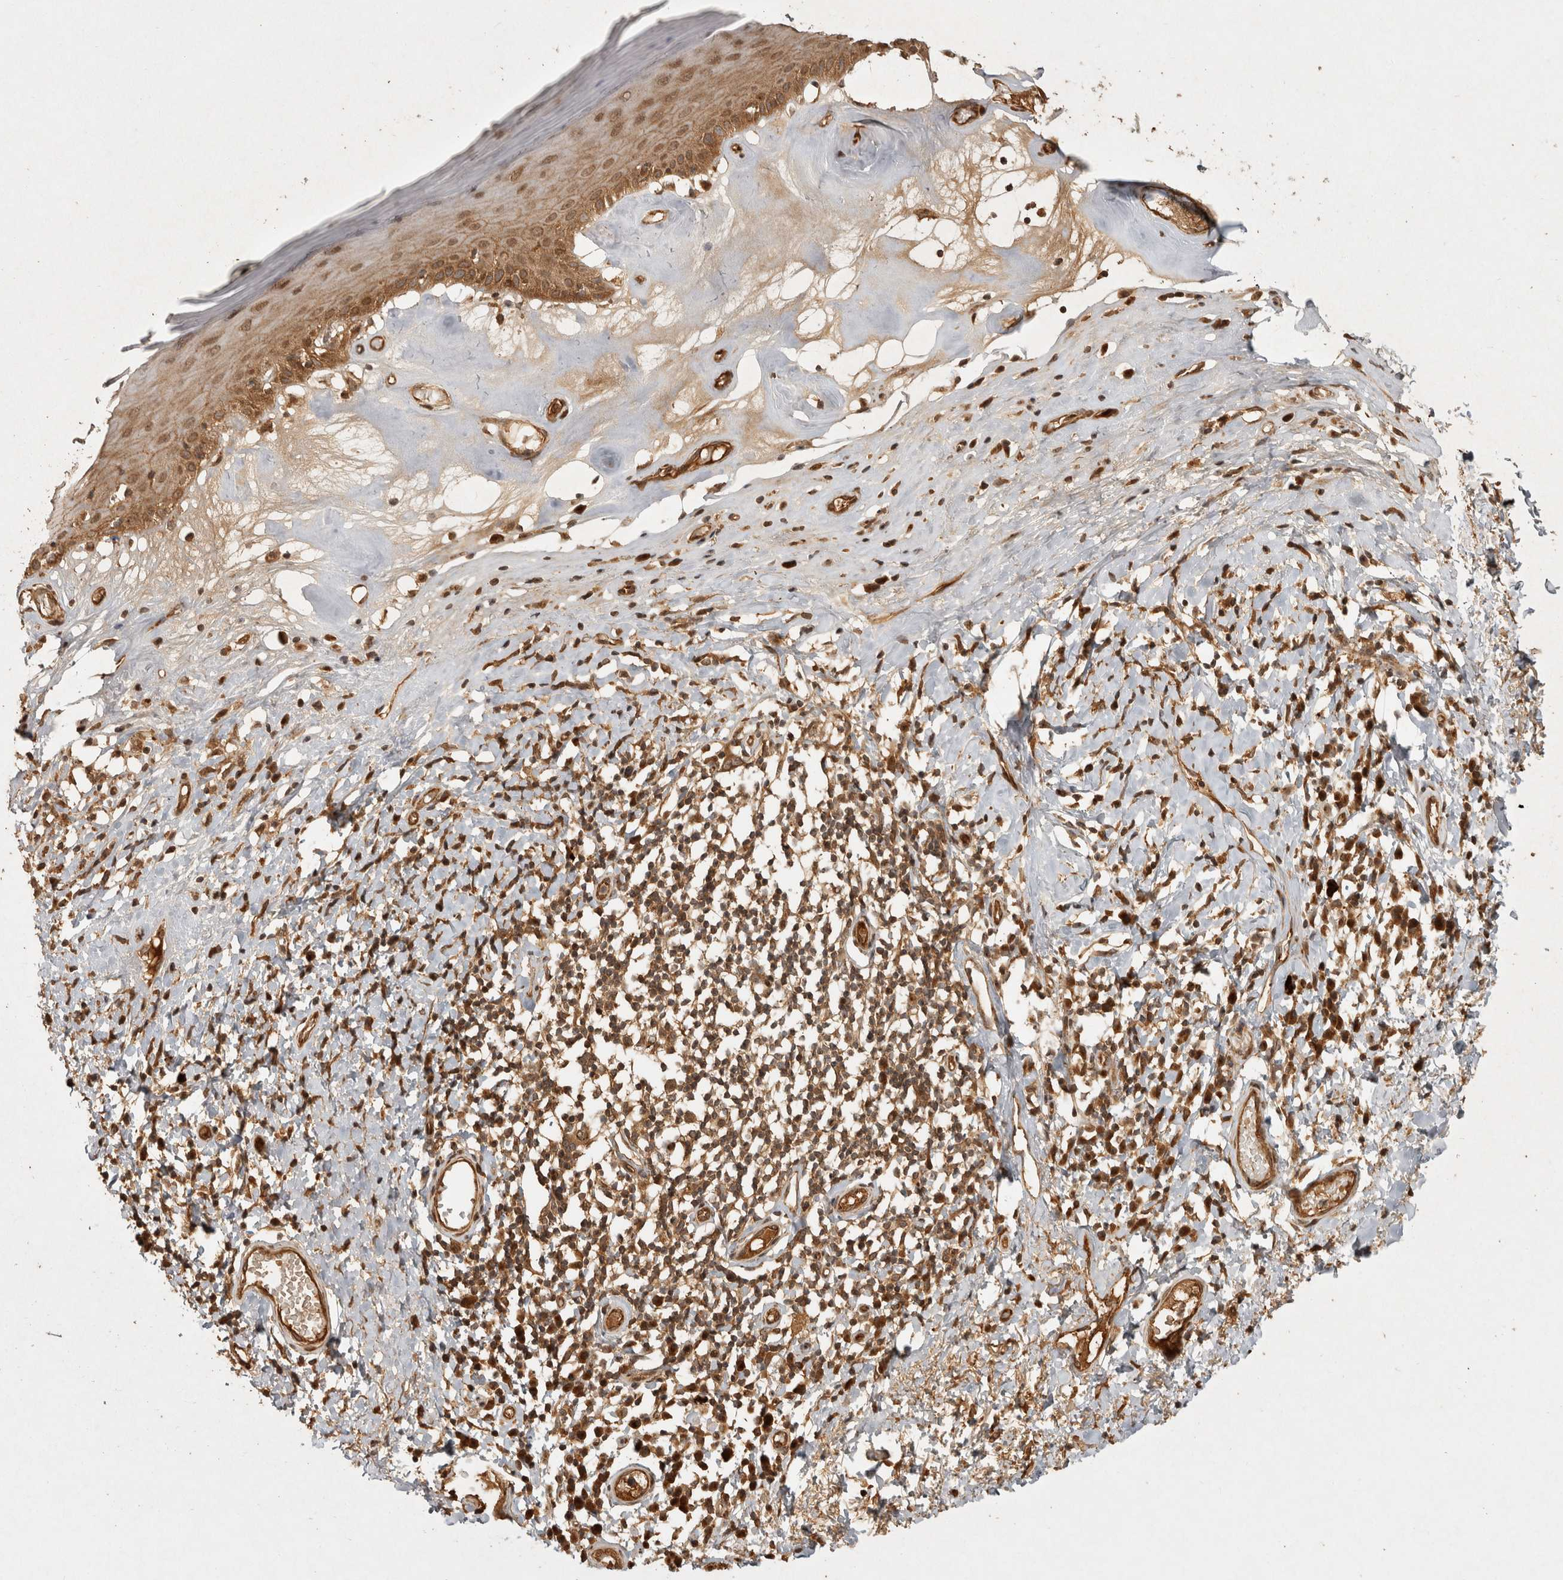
{"staining": {"intensity": "moderate", "quantity": ">75%", "location": "cytoplasmic/membranous"}, "tissue": "skin", "cell_type": "Epidermal cells", "image_type": "normal", "snomed": [{"axis": "morphology", "description": "Normal tissue, NOS"}, {"axis": "morphology", "description": "Inflammation, NOS"}, {"axis": "topography", "description": "Vulva"}], "caption": "Immunohistochemical staining of benign skin demonstrates medium levels of moderate cytoplasmic/membranous expression in approximately >75% of epidermal cells. The protein is stained brown, and the nuclei are stained in blue (DAB (3,3'-diaminobenzidine) IHC with brightfield microscopy, high magnification).", "gene": "CAMSAP2", "patient": {"sex": "female", "age": 84}}